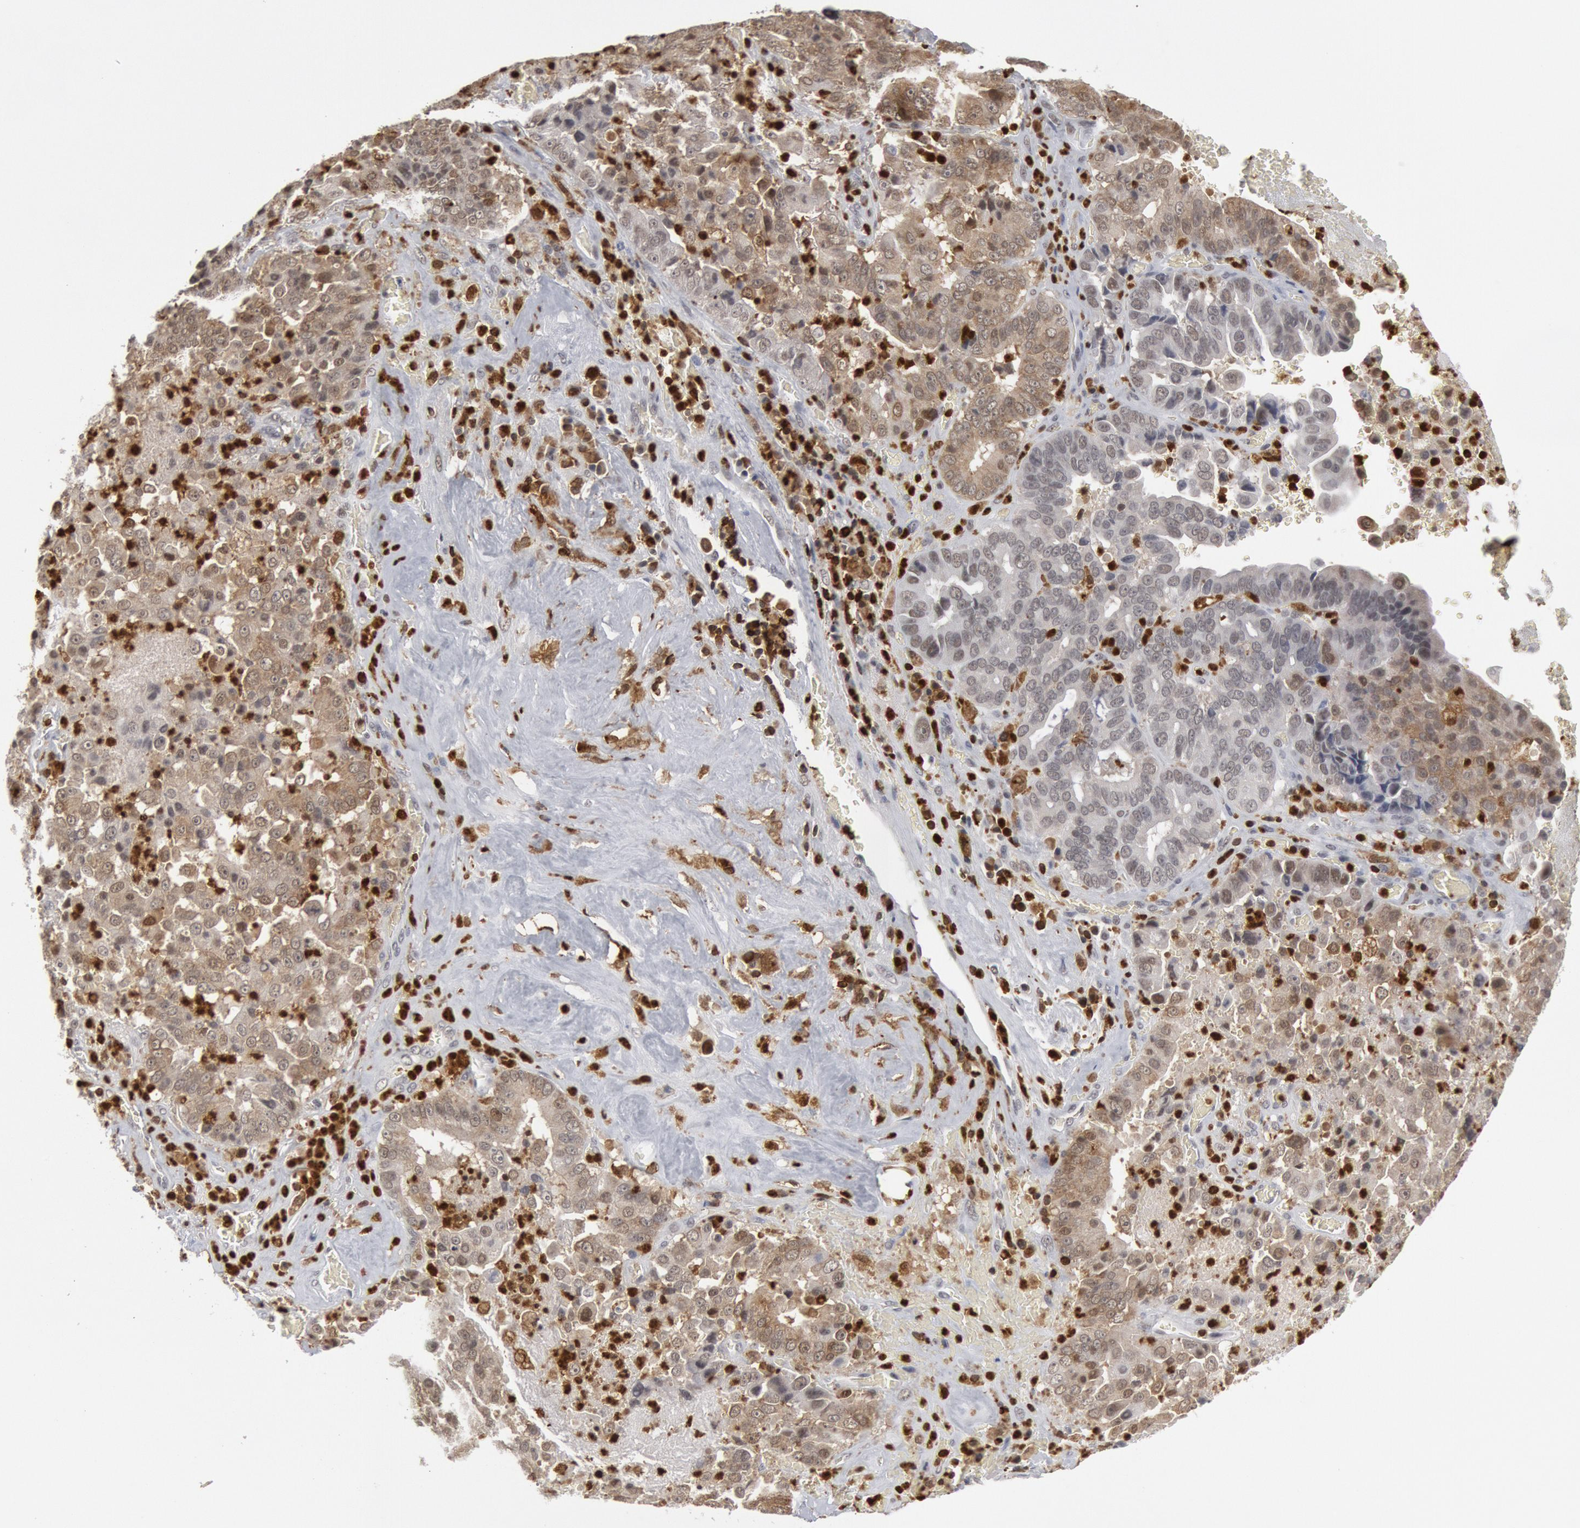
{"staining": {"intensity": "weak", "quantity": ">75%", "location": "cytoplasmic/membranous,nuclear"}, "tissue": "liver cancer", "cell_type": "Tumor cells", "image_type": "cancer", "snomed": [{"axis": "morphology", "description": "Cholangiocarcinoma"}, {"axis": "topography", "description": "Liver"}], "caption": "A brown stain highlights weak cytoplasmic/membranous and nuclear expression of a protein in human cholangiocarcinoma (liver) tumor cells. (Brightfield microscopy of DAB IHC at high magnification).", "gene": "PTPN6", "patient": {"sex": "female", "age": 79}}